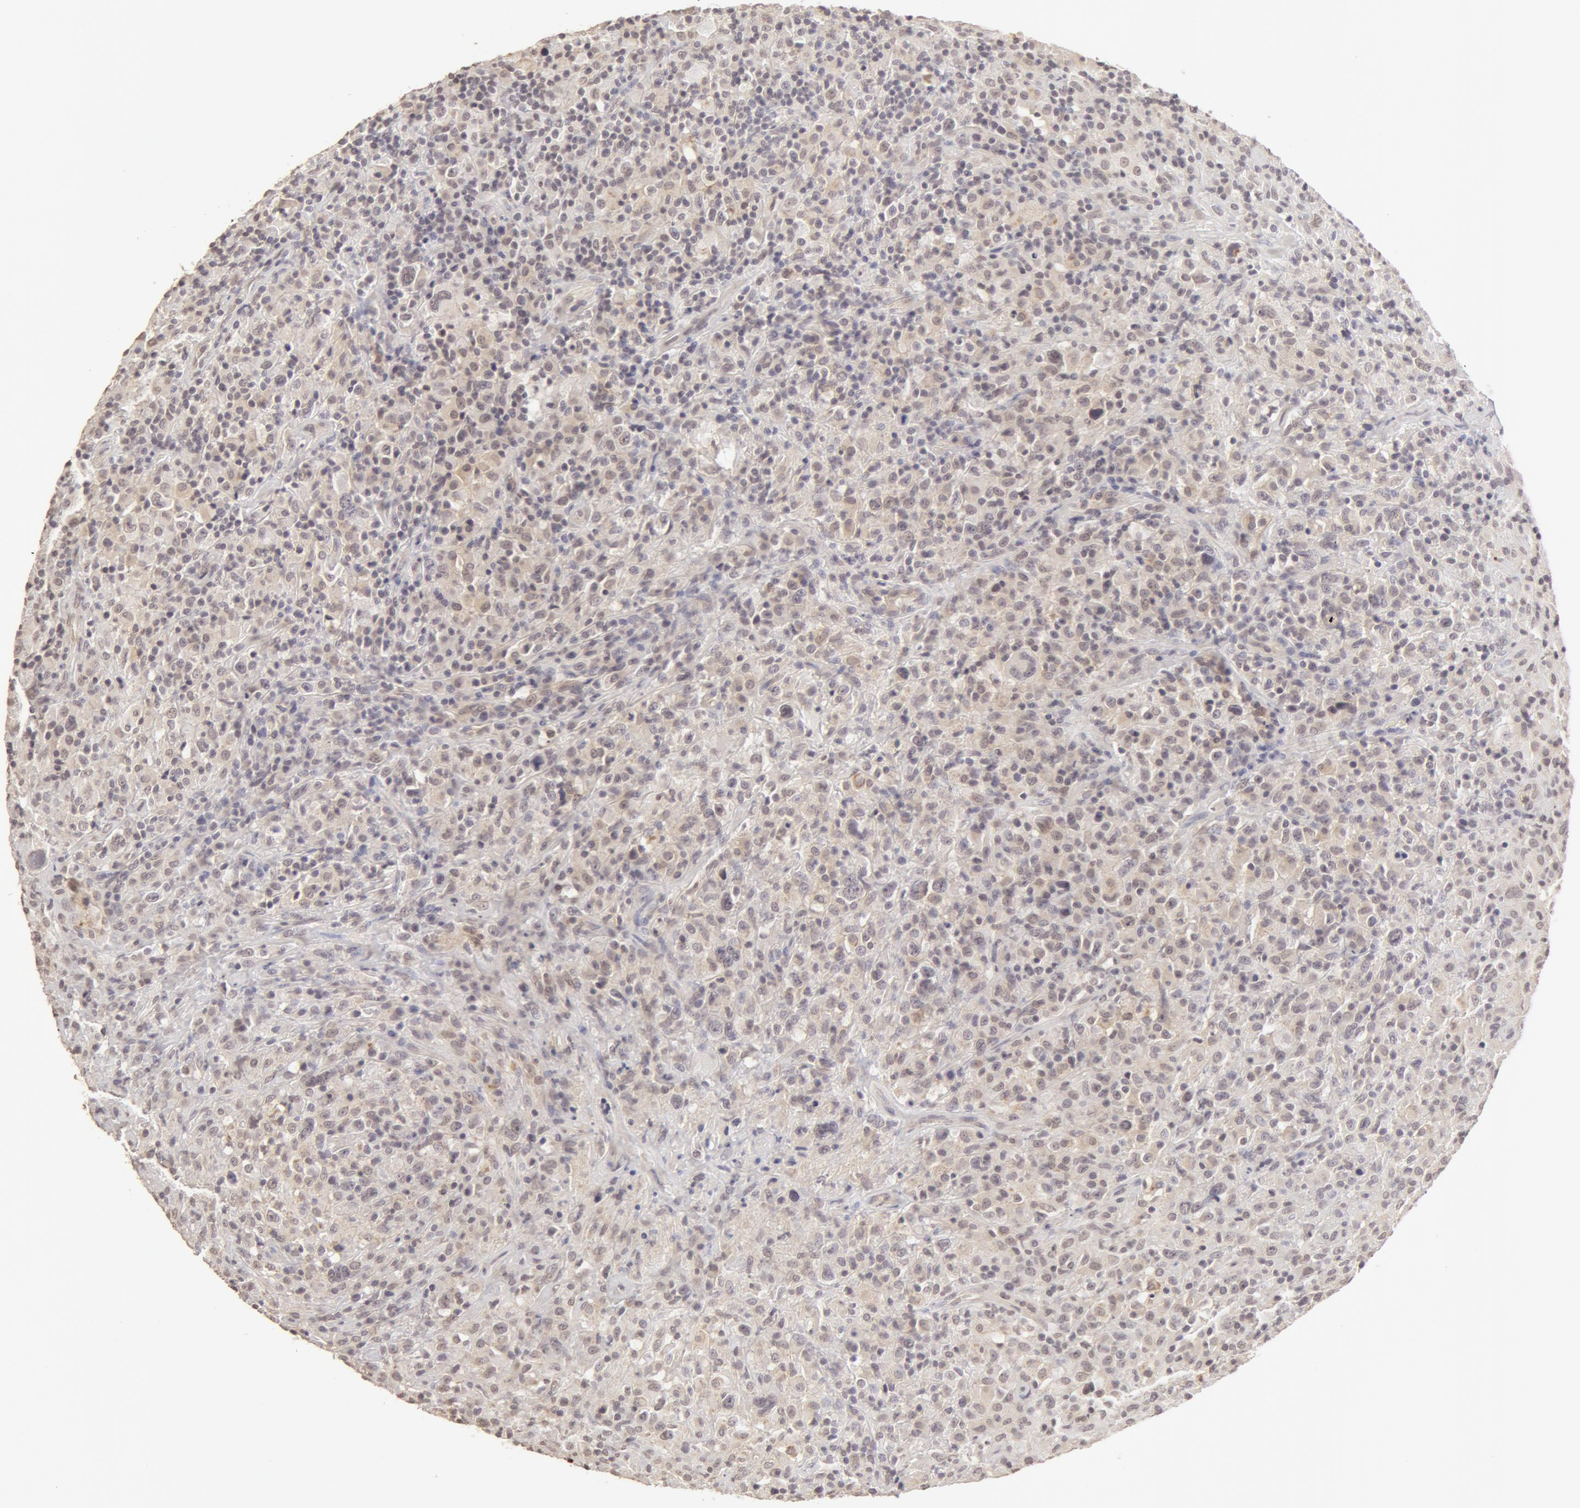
{"staining": {"intensity": "negative", "quantity": "none", "location": "none"}, "tissue": "lymphoma", "cell_type": "Tumor cells", "image_type": "cancer", "snomed": [{"axis": "morphology", "description": "Hodgkin's disease, NOS"}, {"axis": "topography", "description": "Lymph node"}], "caption": "Photomicrograph shows no significant protein expression in tumor cells of Hodgkin's disease.", "gene": "ADAM10", "patient": {"sex": "male", "age": 46}}